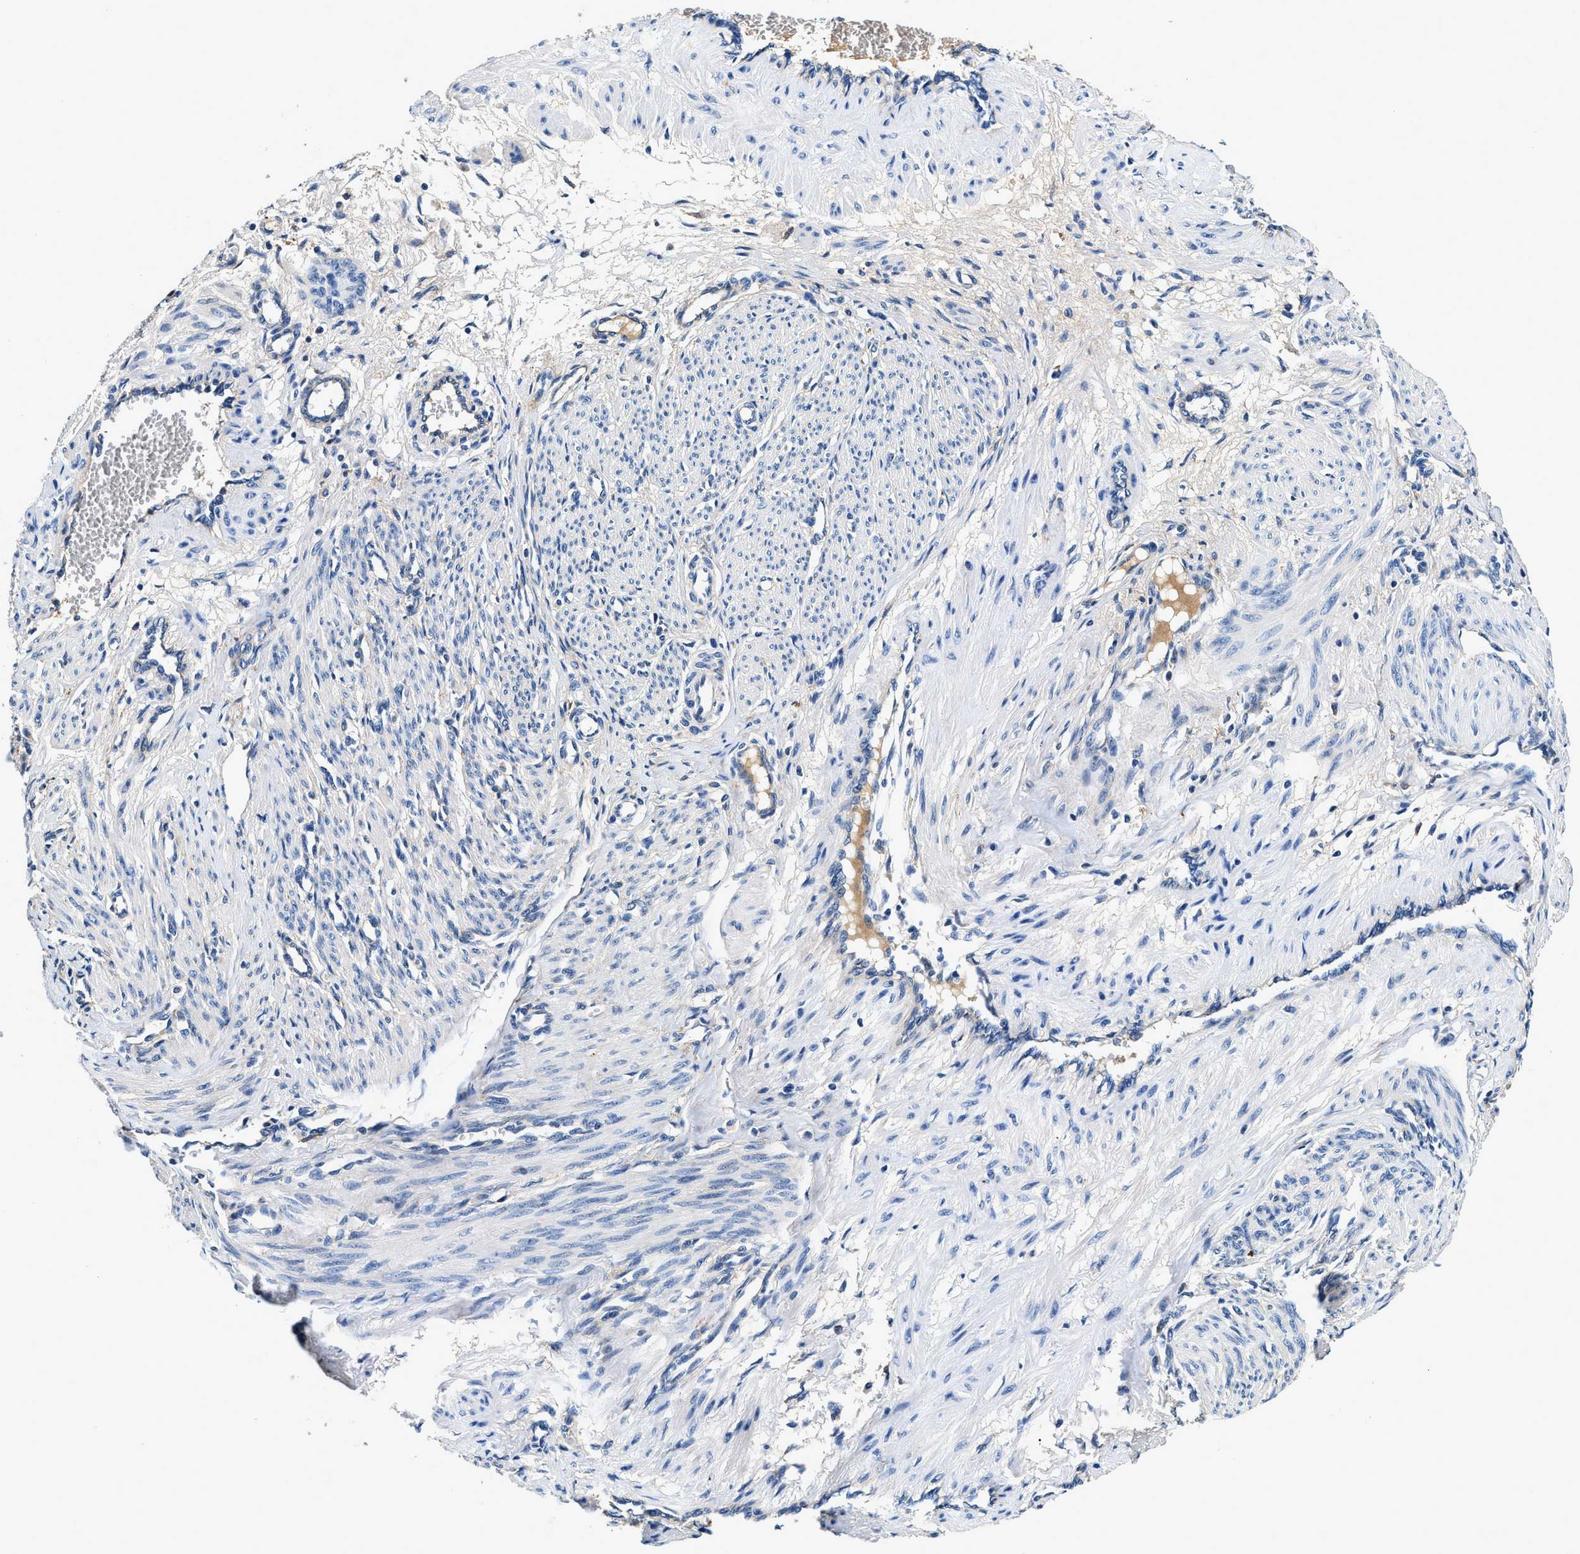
{"staining": {"intensity": "negative", "quantity": "none", "location": "none"}, "tissue": "smooth muscle", "cell_type": "Smooth muscle cells", "image_type": "normal", "snomed": [{"axis": "morphology", "description": "Normal tissue, NOS"}, {"axis": "topography", "description": "Endometrium"}], "caption": "DAB immunohistochemical staining of unremarkable smooth muscle reveals no significant expression in smooth muscle cells.", "gene": "ZFAND3", "patient": {"sex": "female", "age": 33}}